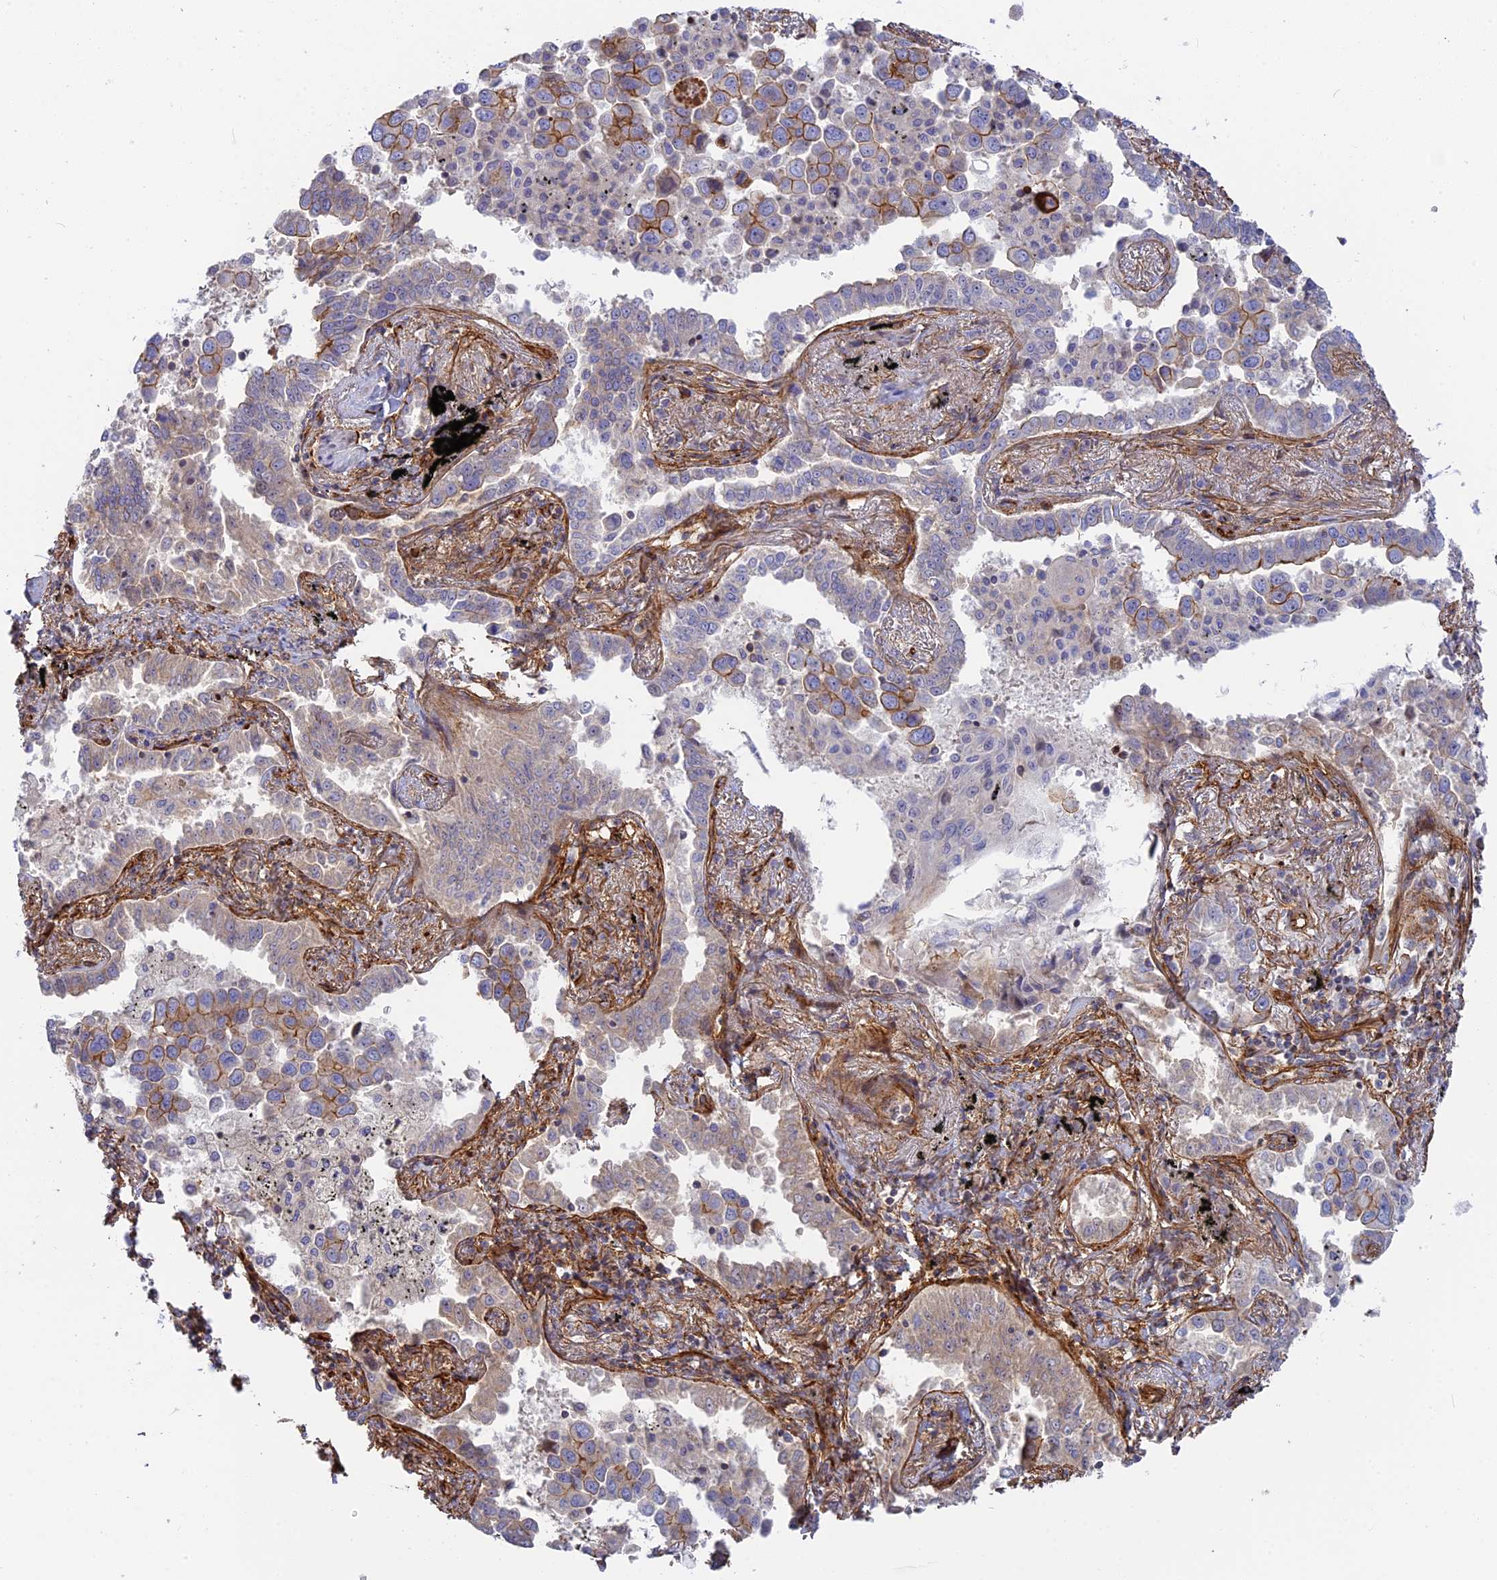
{"staining": {"intensity": "moderate", "quantity": "<25%", "location": "cytoplasmic/membranous"}, "tissue": "lung cancer", "cell_type": "Tumor cells", "image_type": "cancer", "snomed": [{"axis": "morphology", "description": "Adenocarcinoma, NOS"}, {"axis": "topography", "description": "Lung"}], "caption": "An immunohistochemistry (IHC) photomicrograph of neoplastic tissue is shown. Protein staining in brown highlights moderate cytoplasmic/membranous positivity in lung cancer (adenocarcinoma) within tumor cells. (DAB (3,3'-diaminobenzidine) IHC, brown staining for protein, blue staining for nuclei).", "gene": "CNBD2", "patient": {"sex": "male", "age": 67}}